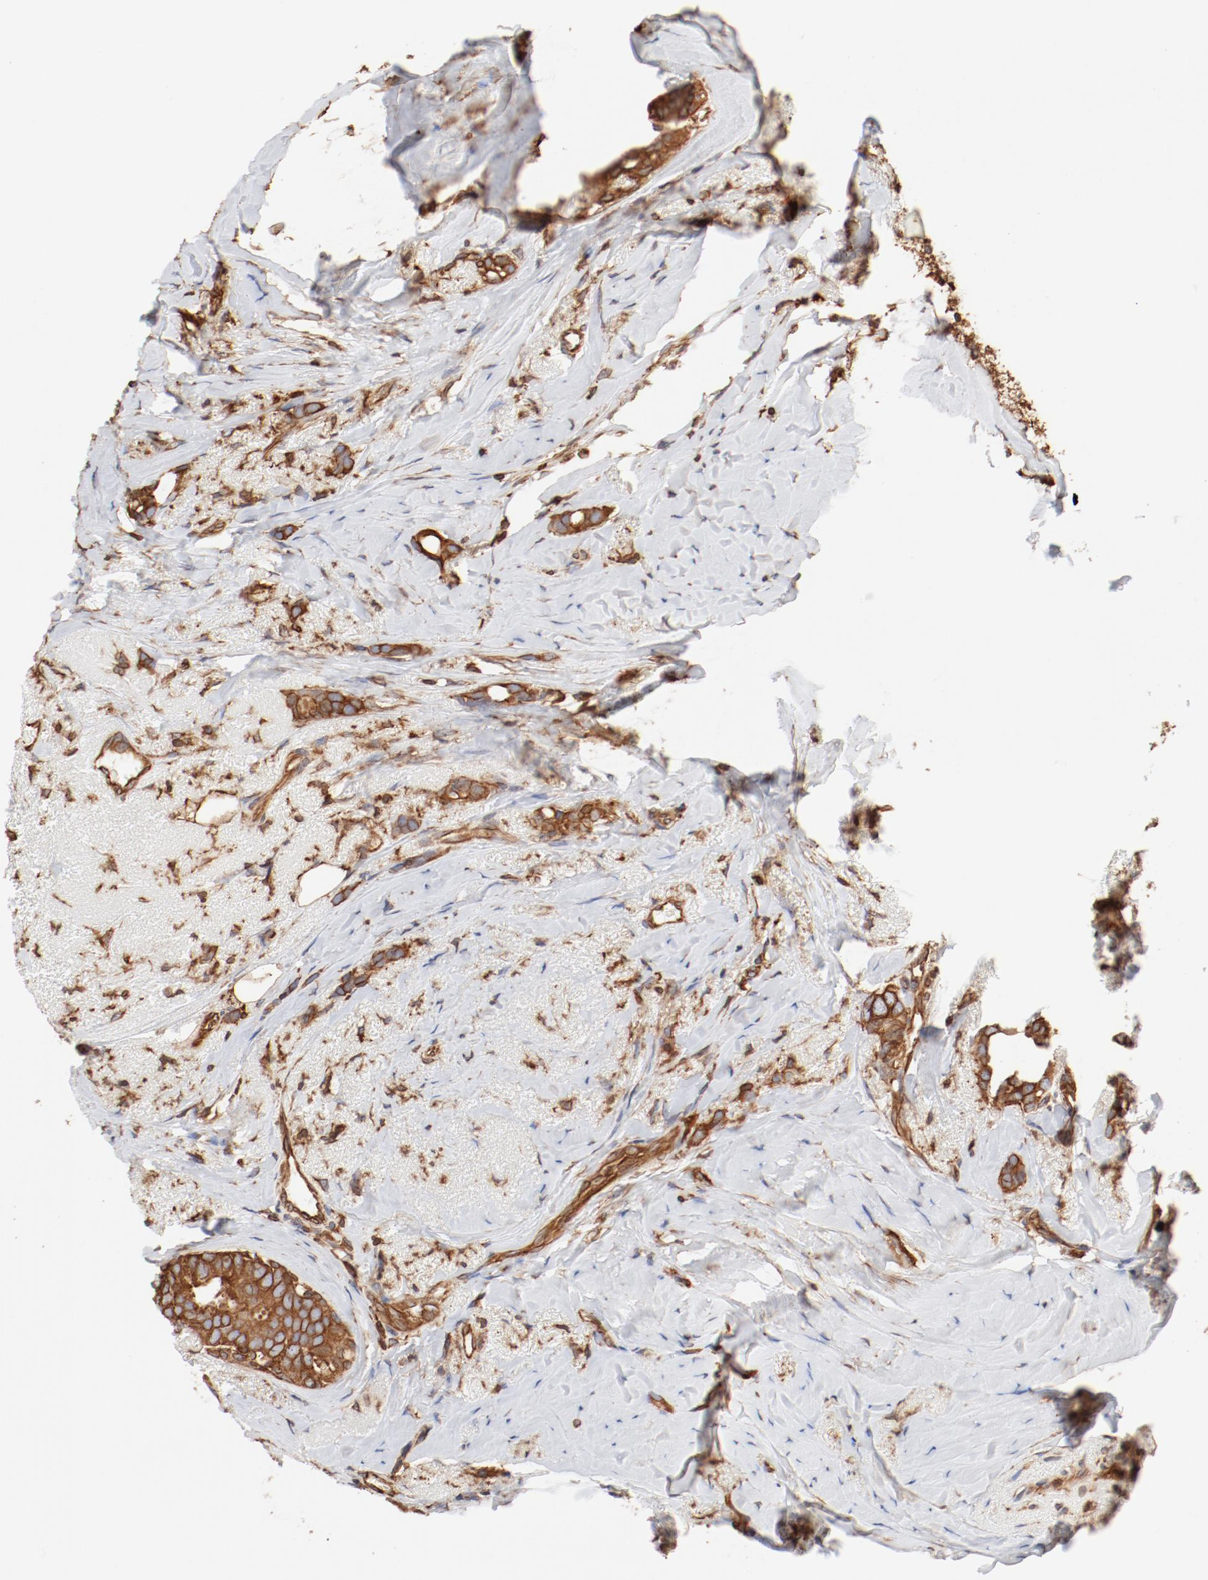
{"staining": {"intensity": "moderate", "quantity": ">75%", "location": "cytoplasmic/membranous"}, "tissue": "breast cancer", "cell_type": "Tumor cells", "image_type": "cancer", "snomed": [{"axis": "morphology", "description": "Duct carcinoma"}, {"axis": "topography", "description": "Breast"}], "caption": "Breast intraductal carcinoma was stained to show a protein in brown. There is medium levels of moderate cytoplasmic/membranous positivity in approximately >75% of tumor cells.", "gene": "BCAP31", "patient": {"sex": "female", "age": 54}}